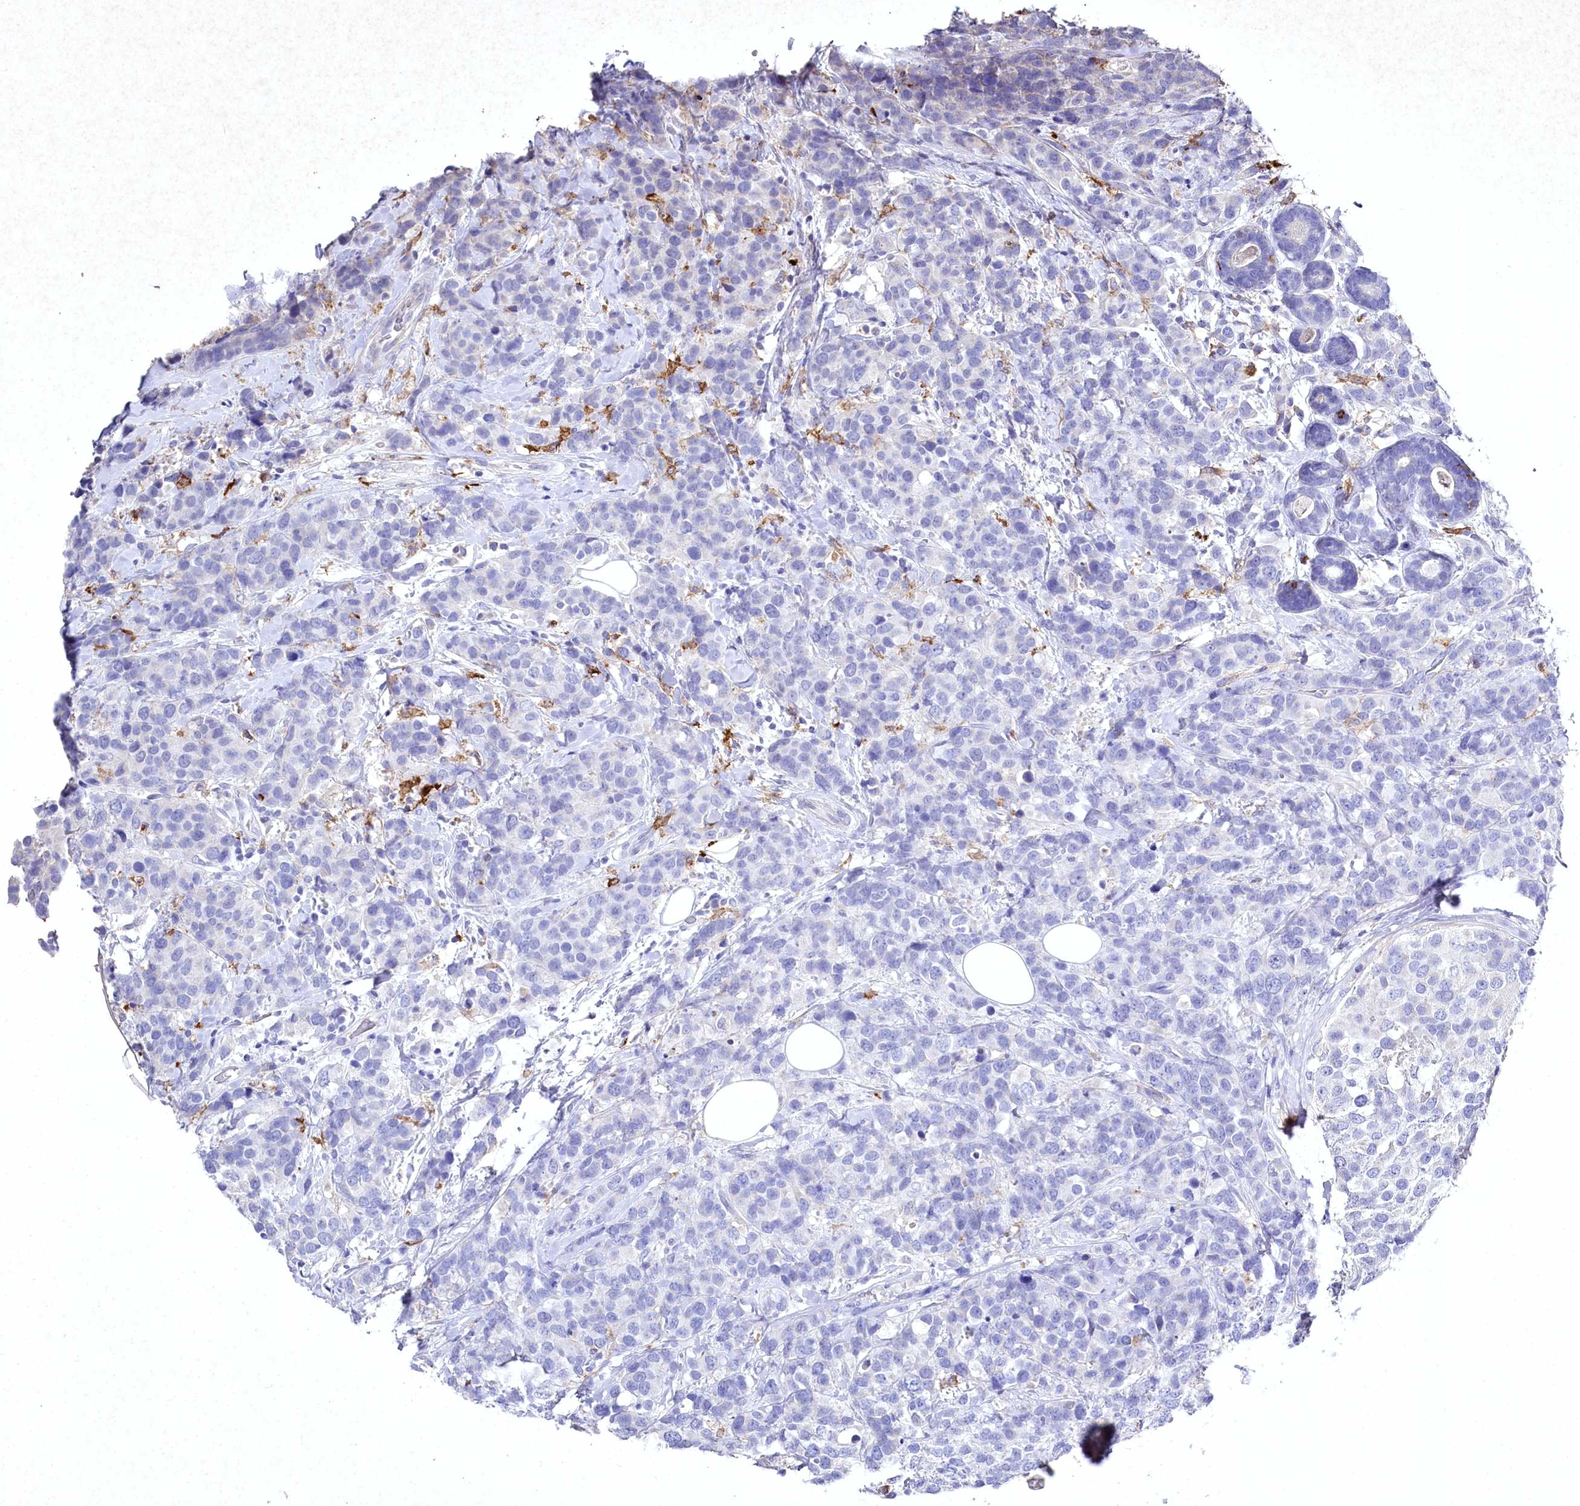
{"staining": {"intensity": "negative", "quantity": "none", "location": "none"}, "tissue": "breast cancer", "cell_type": "Tumor cells", "image_type": "cancer", "snomed": [{"axis": "morphology", "description": "Lobular carcinoma"}, {"axis": "topography", "description": "Breast"}], "caption": "The image exhibits no significant positivity in tumor cells of lobular carcinoma (breast).", "gene": "CLEC4M", "patient": {"sex": "female", "age": 59}}